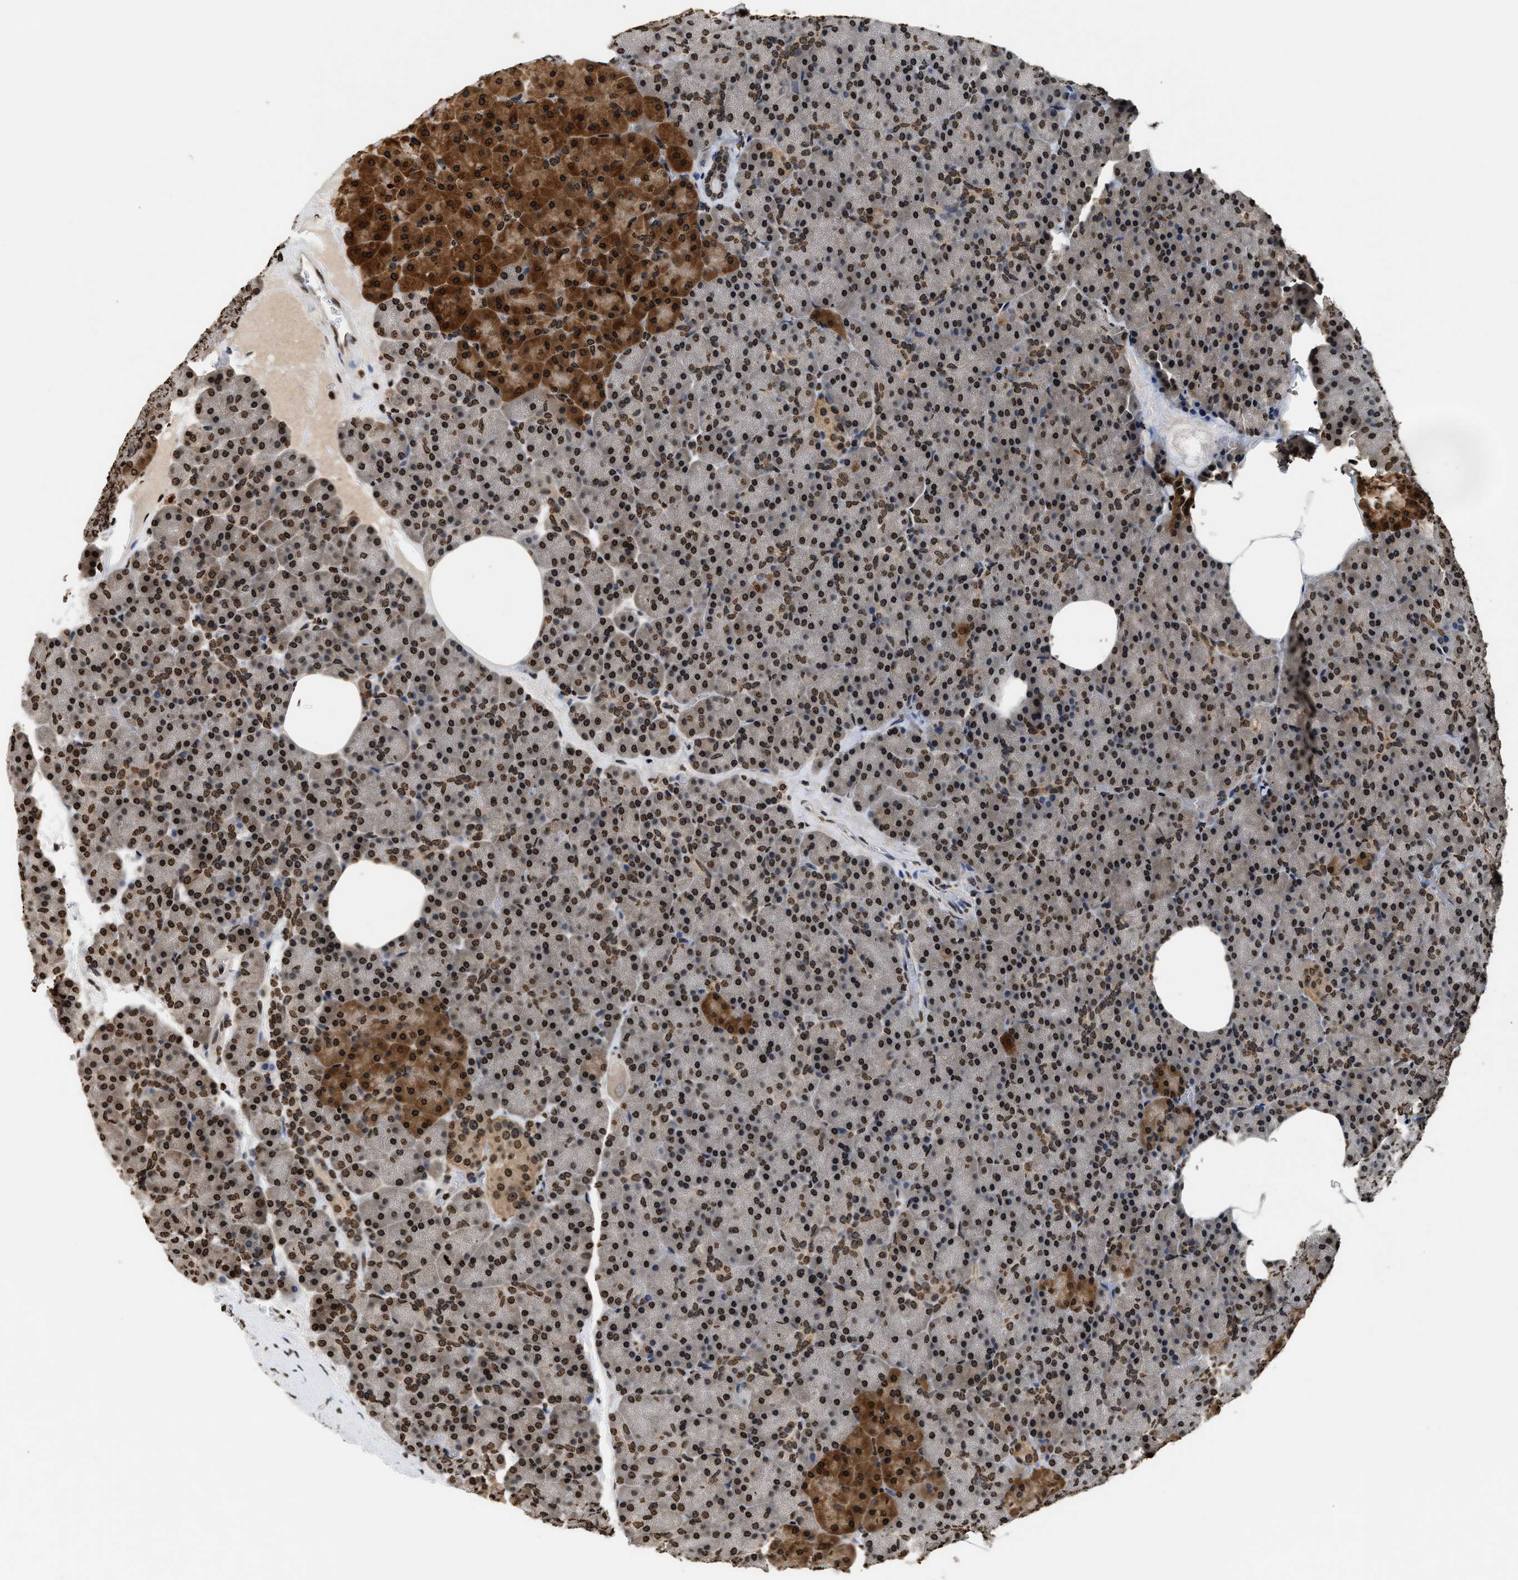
{"staining": {"intensity": "moderate", "quantity": ">75%", "location": "cytoplasmic/membranous,nuclear"}, "tissue": "pancreas", "cell_type": "Exocrine glandular cells", "image_type": "normal", "snomed": [{"axis": "morphology", "description": "Normal tissue, NOS"}, {"axis": "morphology", "description": "Carcinoid, malignant, NOS"}, {"axis": "topography", "description": "Pancreas"}], "caption": "This is an image of IHC staining of normal pancreas, which shows moderate expression in the cytoplasmic/membranous,nuclear of exocrine glandular cells.", "gene": "DNASE1L3", "patient": {"sex": "female", "age": 35}}